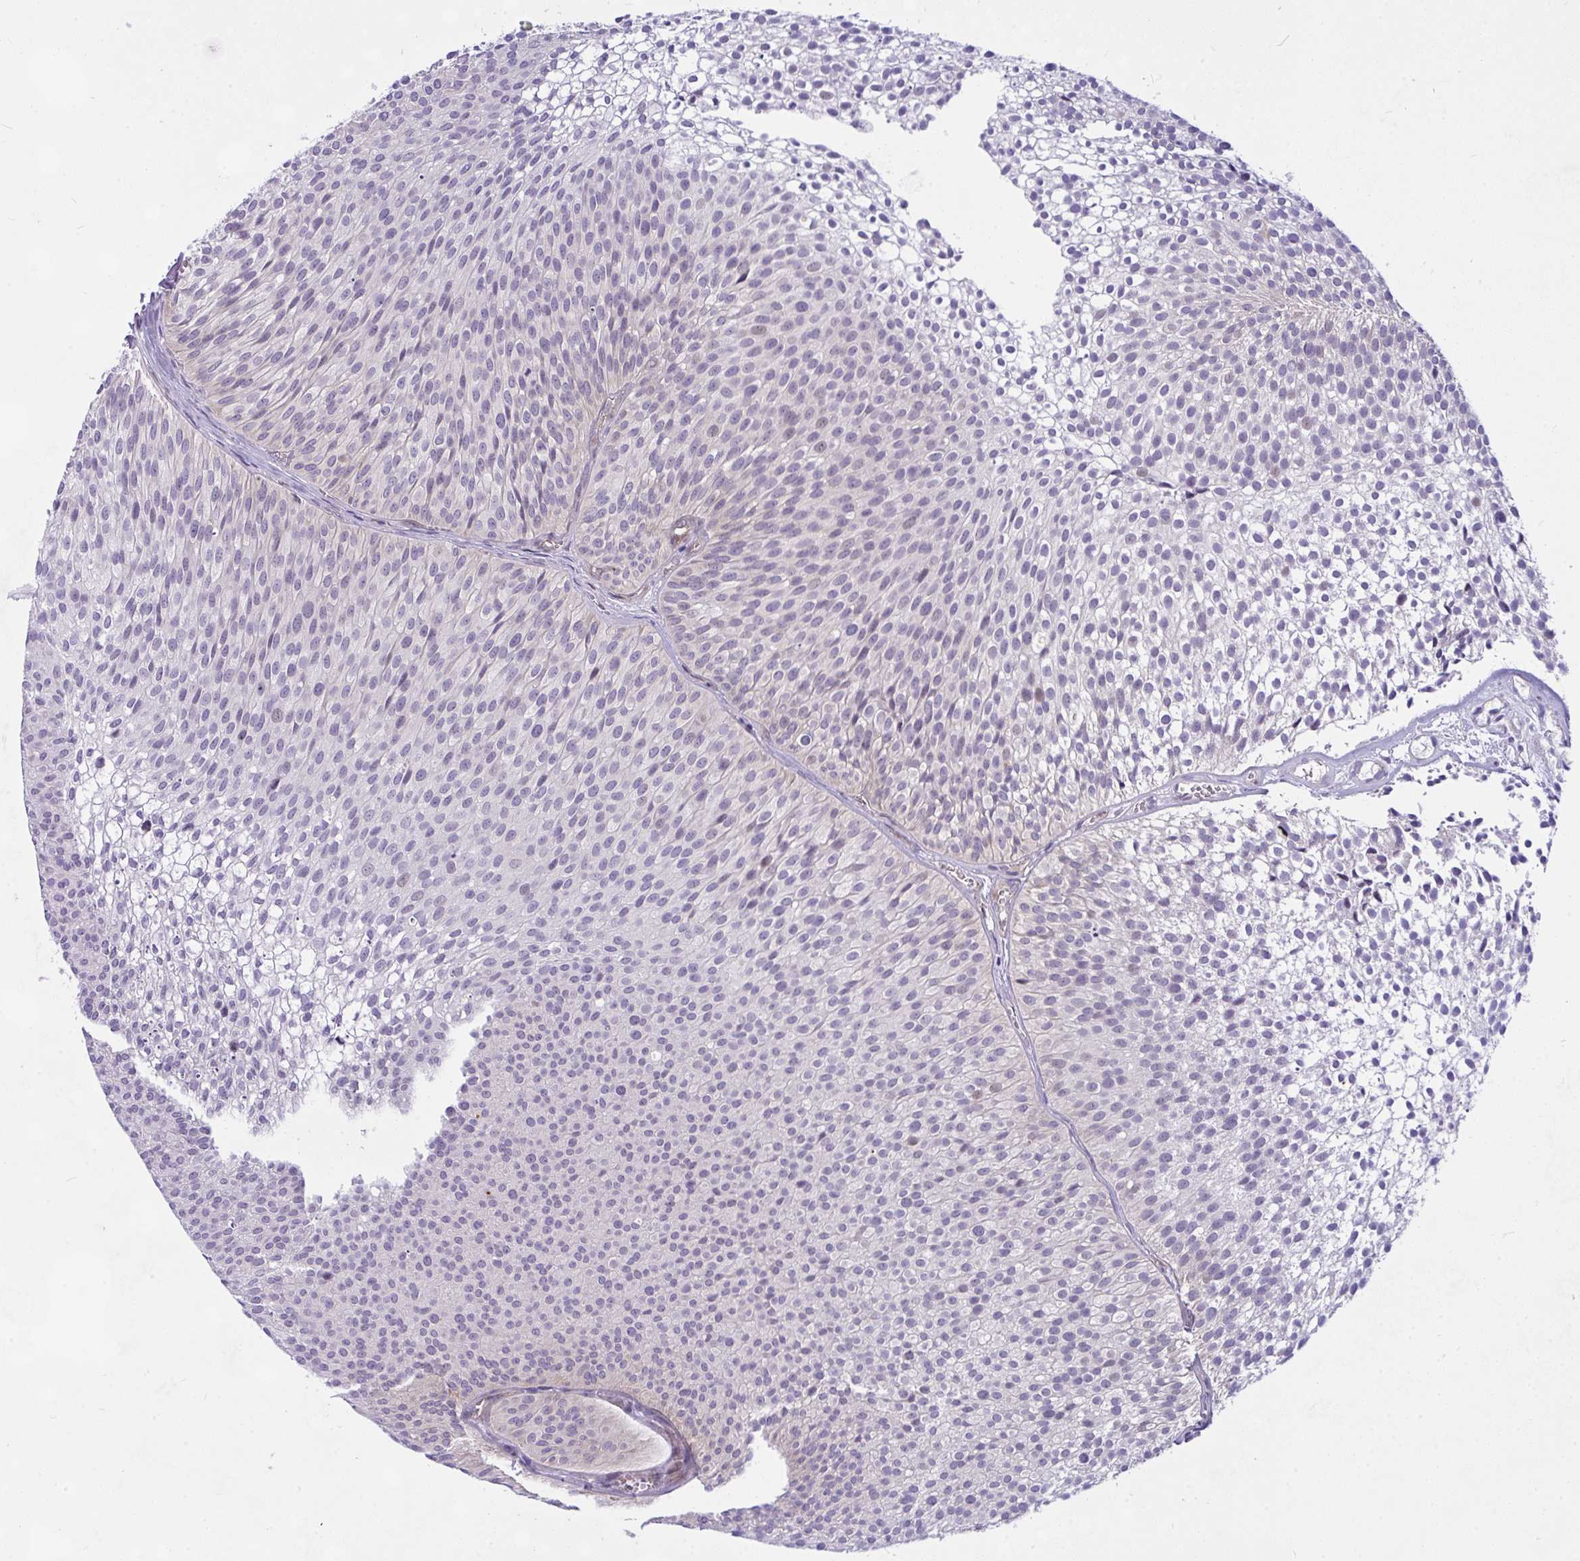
{"staining": {"intensity": "negative", "quantity": "none", "location": "none"}, "tissue": "urothelial cancer", "cell_type": "Tumor cells", "image_type": "cancer", "snomed": [{"axis": "morphology", "description": "Urothelial carcinoma, Low grade"}, {"axis": "topography", "description": "Urinary bladder"}], "caption": "Immunohistochemical staining of urothelial cancer shows no significant staining in tumor cells. (DAB immunohistochemistry, high magnification).", "gene": "NFXL1", "patient": {"sex": "male", "age": 91}}